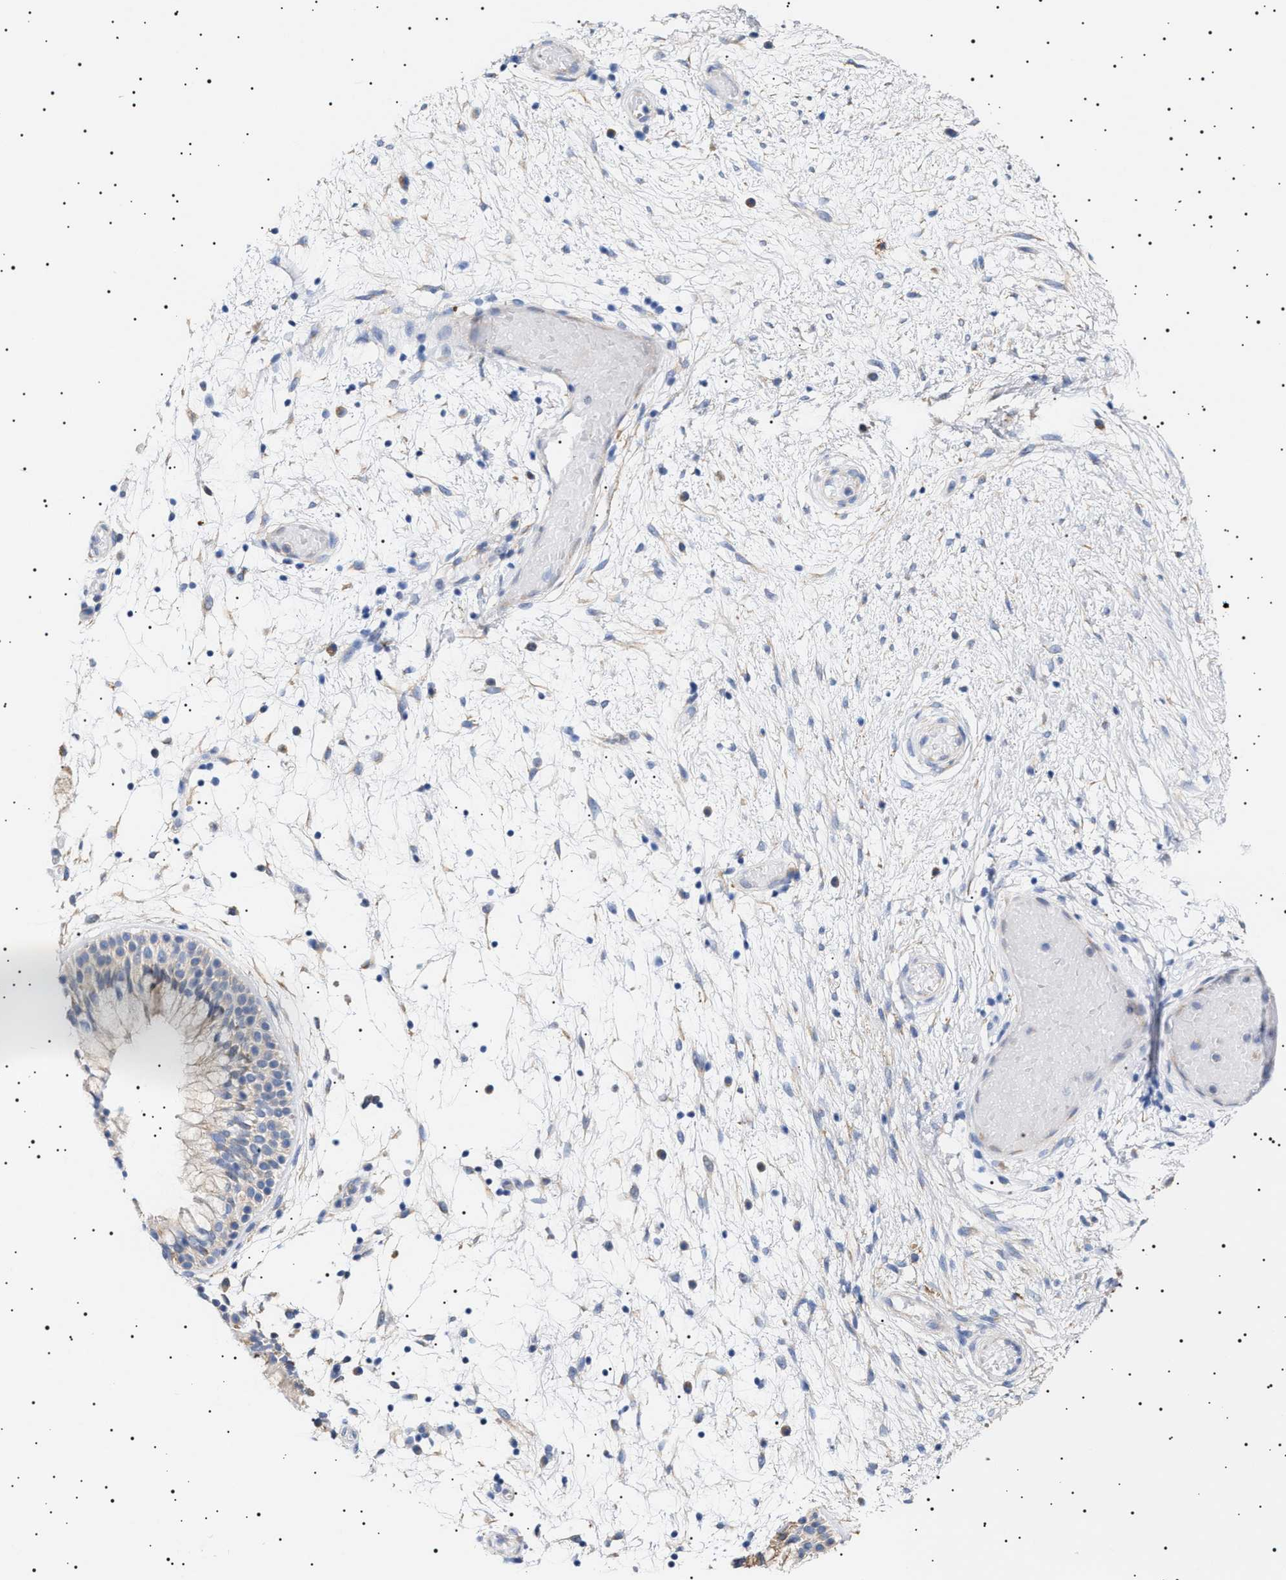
{"staining": {"intensity": "weak", "quantity": "<25%", "location": "cytoplasmic/membranous"}, "tissue": "nasopharynx", "cell_type": "Respiratory epithelial cells", "image_type": "normal", "snomed": [{"axis": "morphology", "description": "Normal tissue, NOS"}, {"axis": "morphology", "description": "Inflammation, NOS"}, {"axis": "topography", "description": "Nasopharynx"}], "caption": "This is an IHC micrograph of unremarkable human nasopharynx. There is no expression in respiratory epithelial cells.", "gene": "ERCC6L2", "patient": {"sex": "male", "age": 48}}